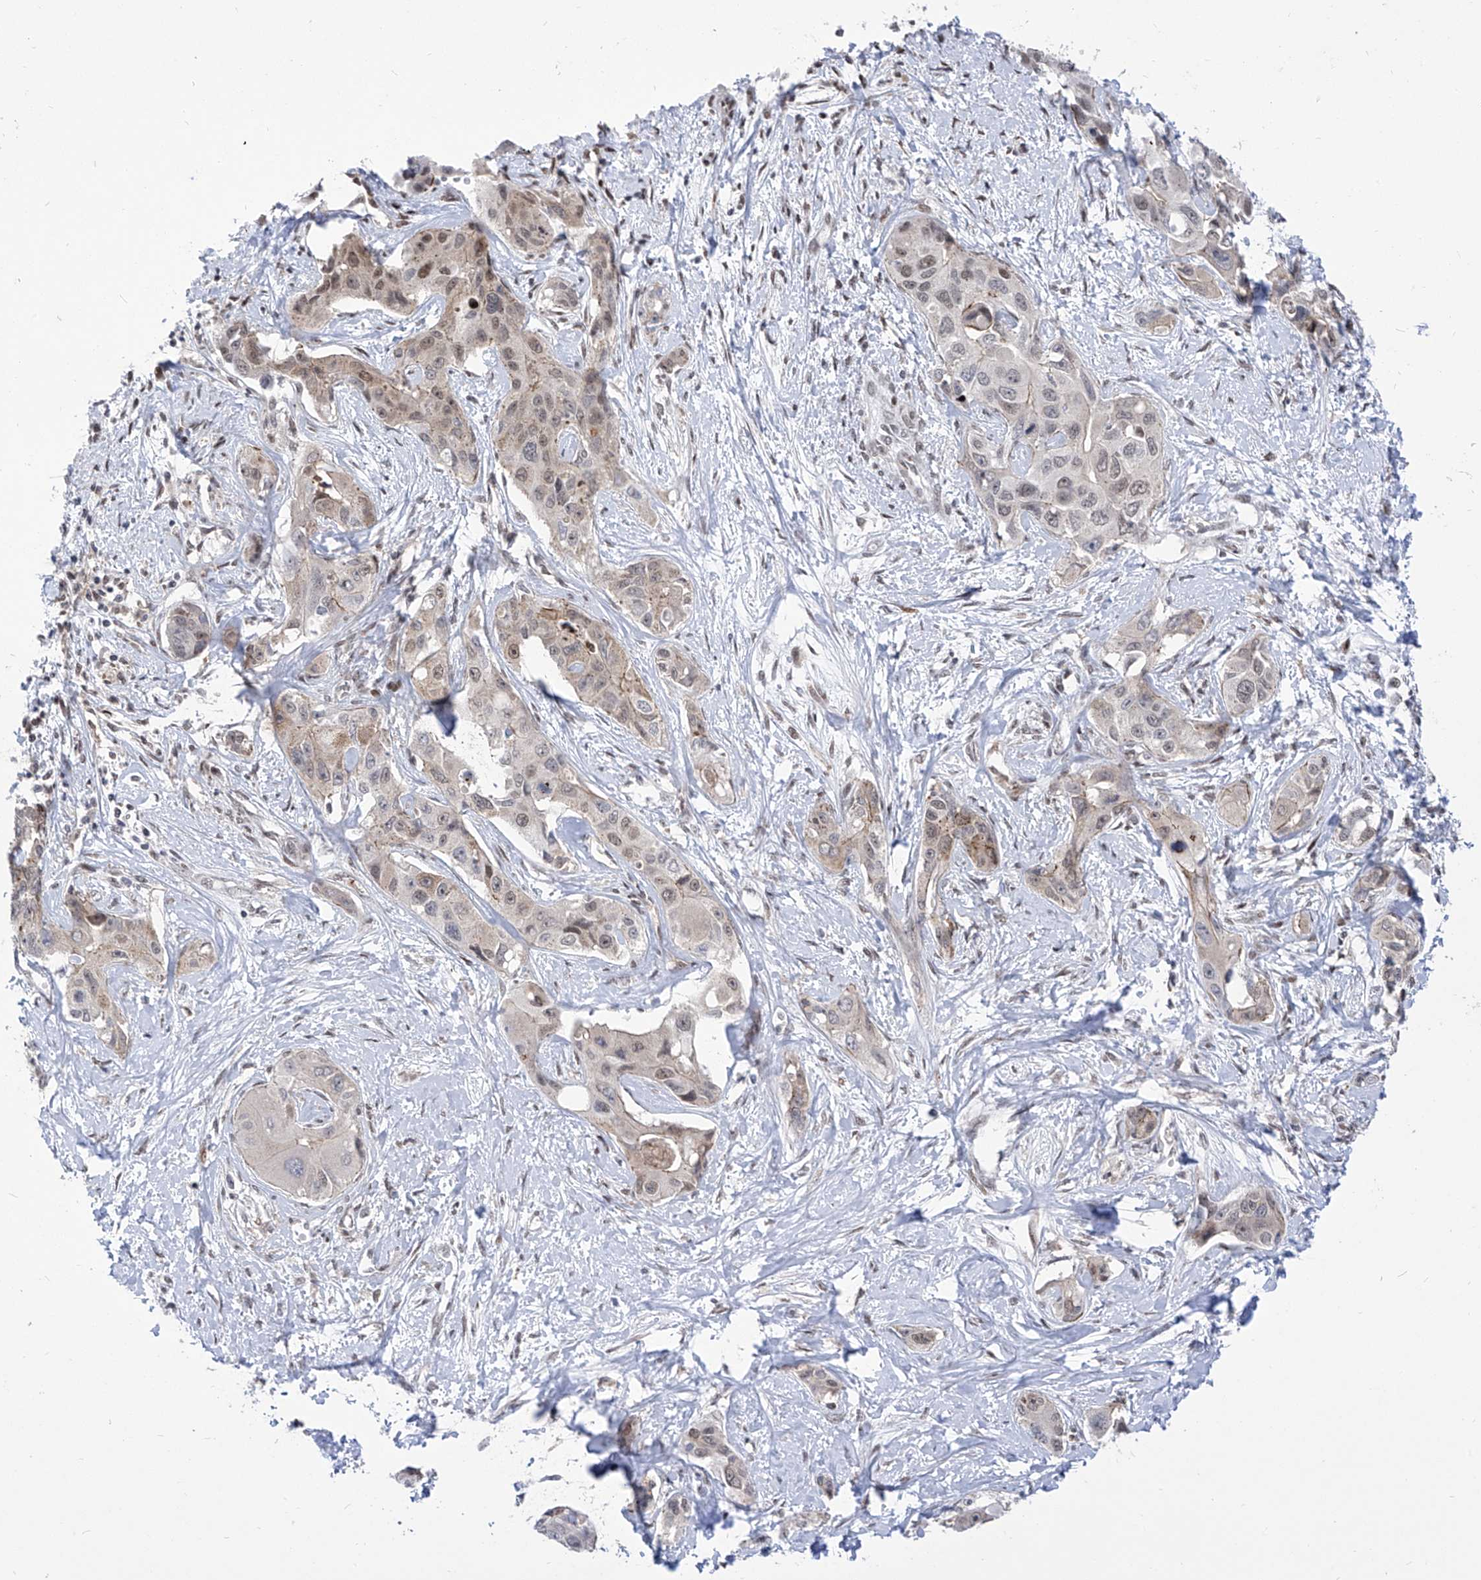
{"staining": {"intensity": "moderate", "quantity": "<25%", "location": "nuclear"}, "tissue": "liver cancer", "cell_type": "Tumor cells", "image_type": "cancer", "snomed": [{"axis": "morphology", "description": "Cholangiocarcinoma"}, {"axis": "topography", "description": "Liver"}], "caption": "IHC (DAB (3,3'-diaminobenzidine)) staining of liver cancer displays moderate nuclear protein expression in about <25% of tumor cells. (Stains: DAB in brown, nuclei in blue, Microscopy: brightfield microscopy at high magnification).", "gene": "CEP290", "patient": {"sex": "male", "age": 59}}